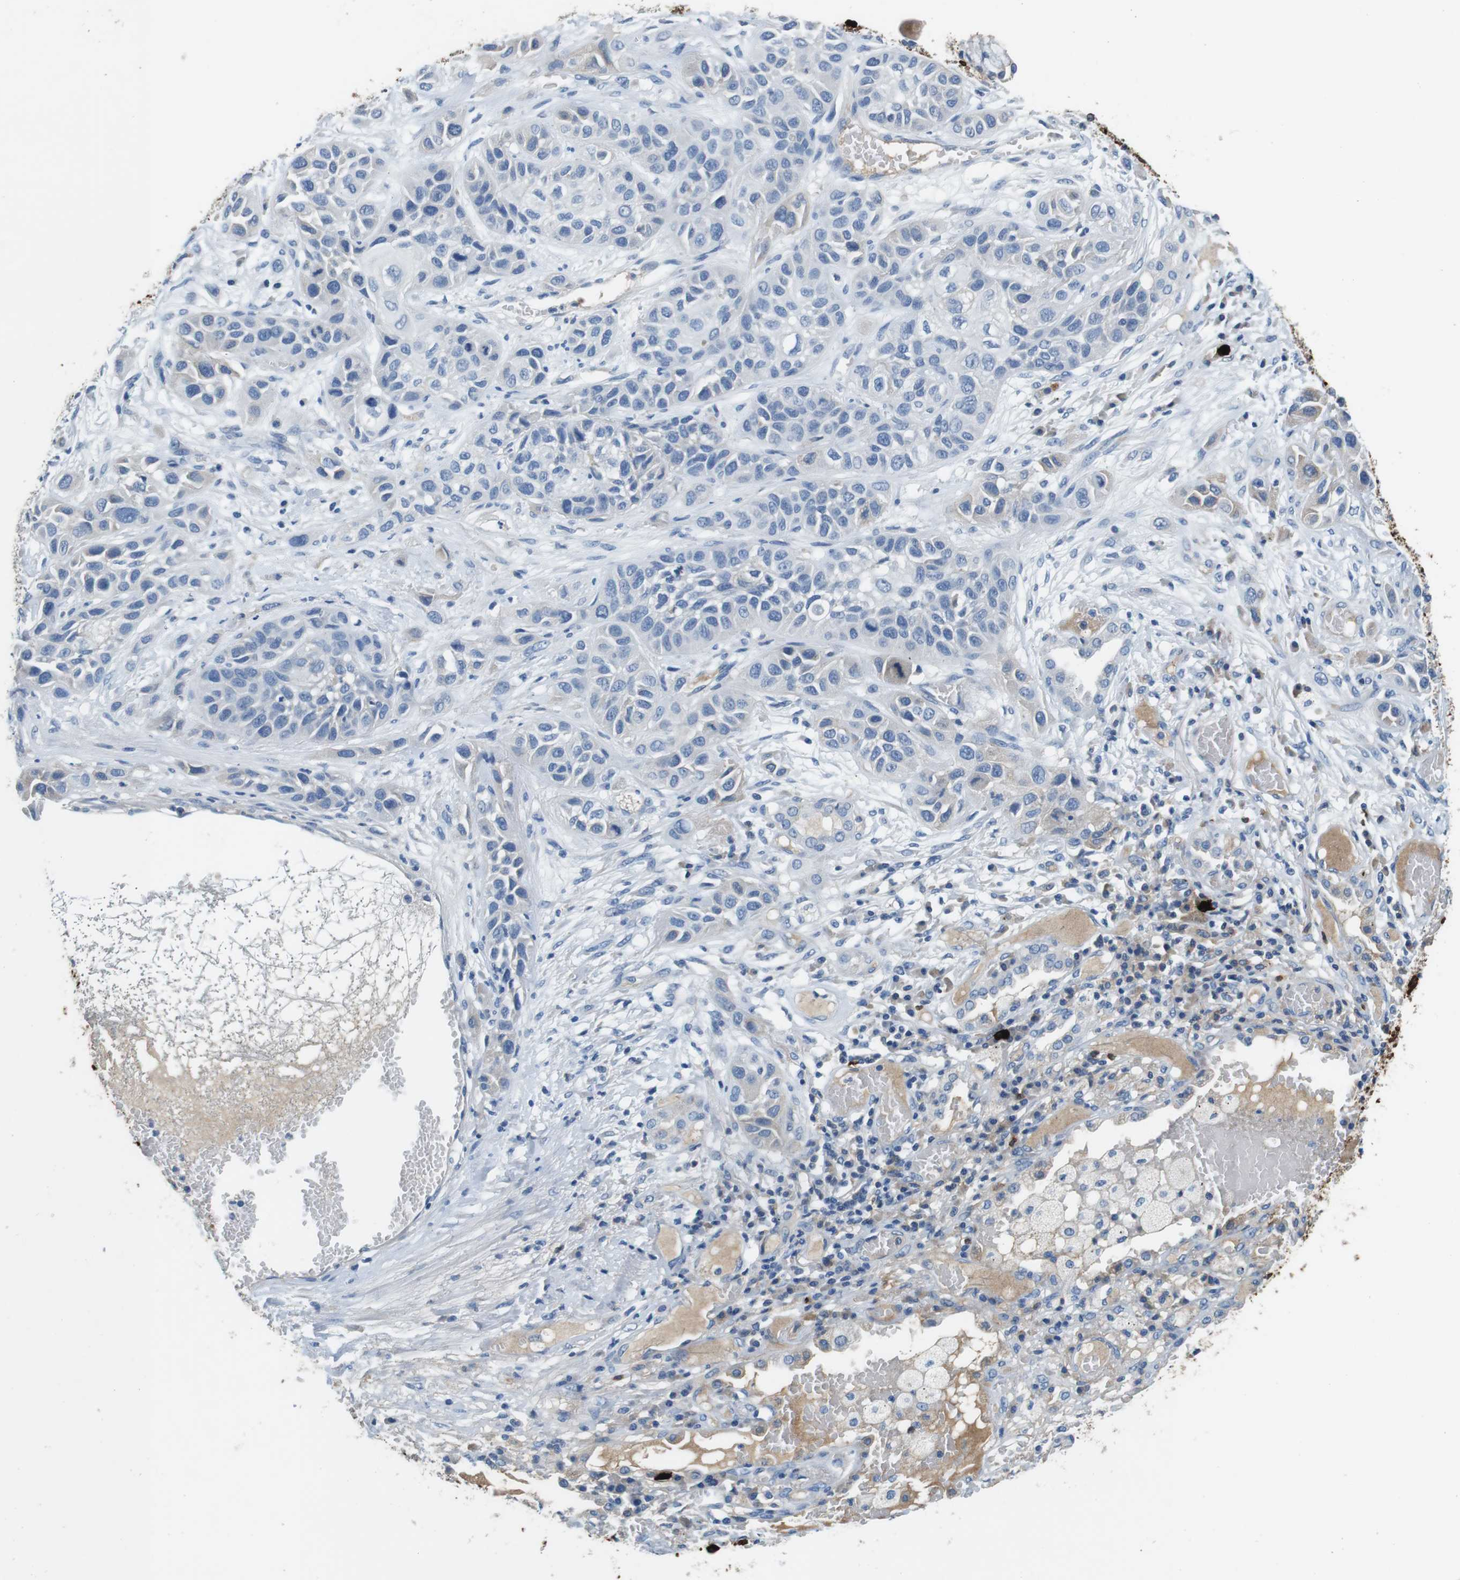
{"staining": {"intensity": "negative", "quantity": "none", "location": "none"}, "tissue": "lung cancer", "cell_type": "Tumor cells", "image_type": "cancer", "snomed": [{"axis": "morphology", "description": "Squamous cell carcinoma, NOS"}, {"axis": "topography", "description": "Lung"}], "caption": "Tumor cells show no significant protein expression in squamous cell carcinoma (lung).", "gene": "IGHD", "patient": {"sex": "male", "age": 71}}